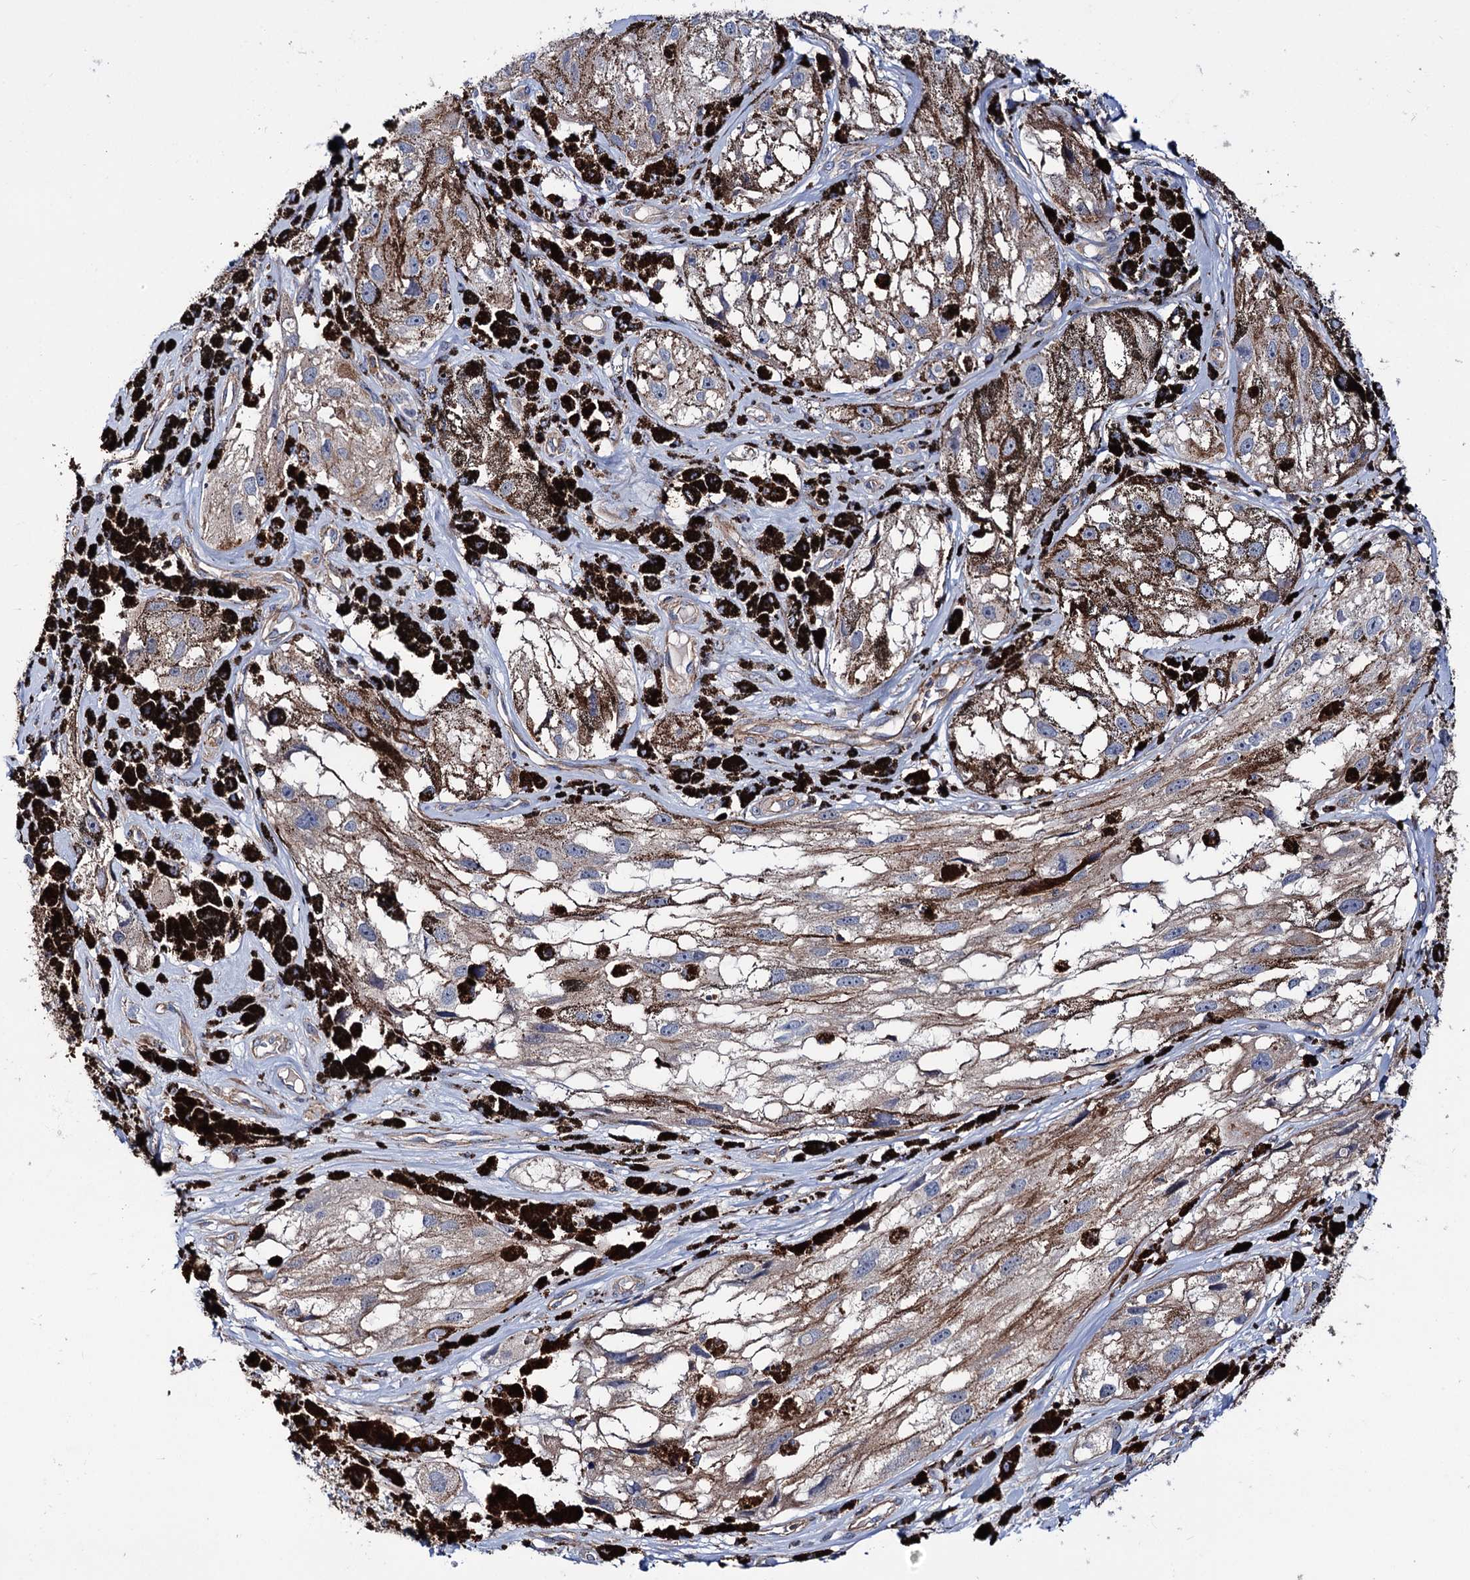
{"staining": {"intensity": "weak", "quantity": ">75%", "location": "cytoplasmic/membranous"}, "tissue": "melanoma", "cell_type": "Tumor cells", "image_type": "cancer", "snomed": [{"axis": "morphology", "description": "Malignant melanoma, NOS"}, {"axis": "topography", "description": "Skin"}], "caption": "Human melanoma stained with a protein marker shows weak staining in tumor cells.", "gene": "DEF6", "patient": {"sex": "male", "age": 88}}